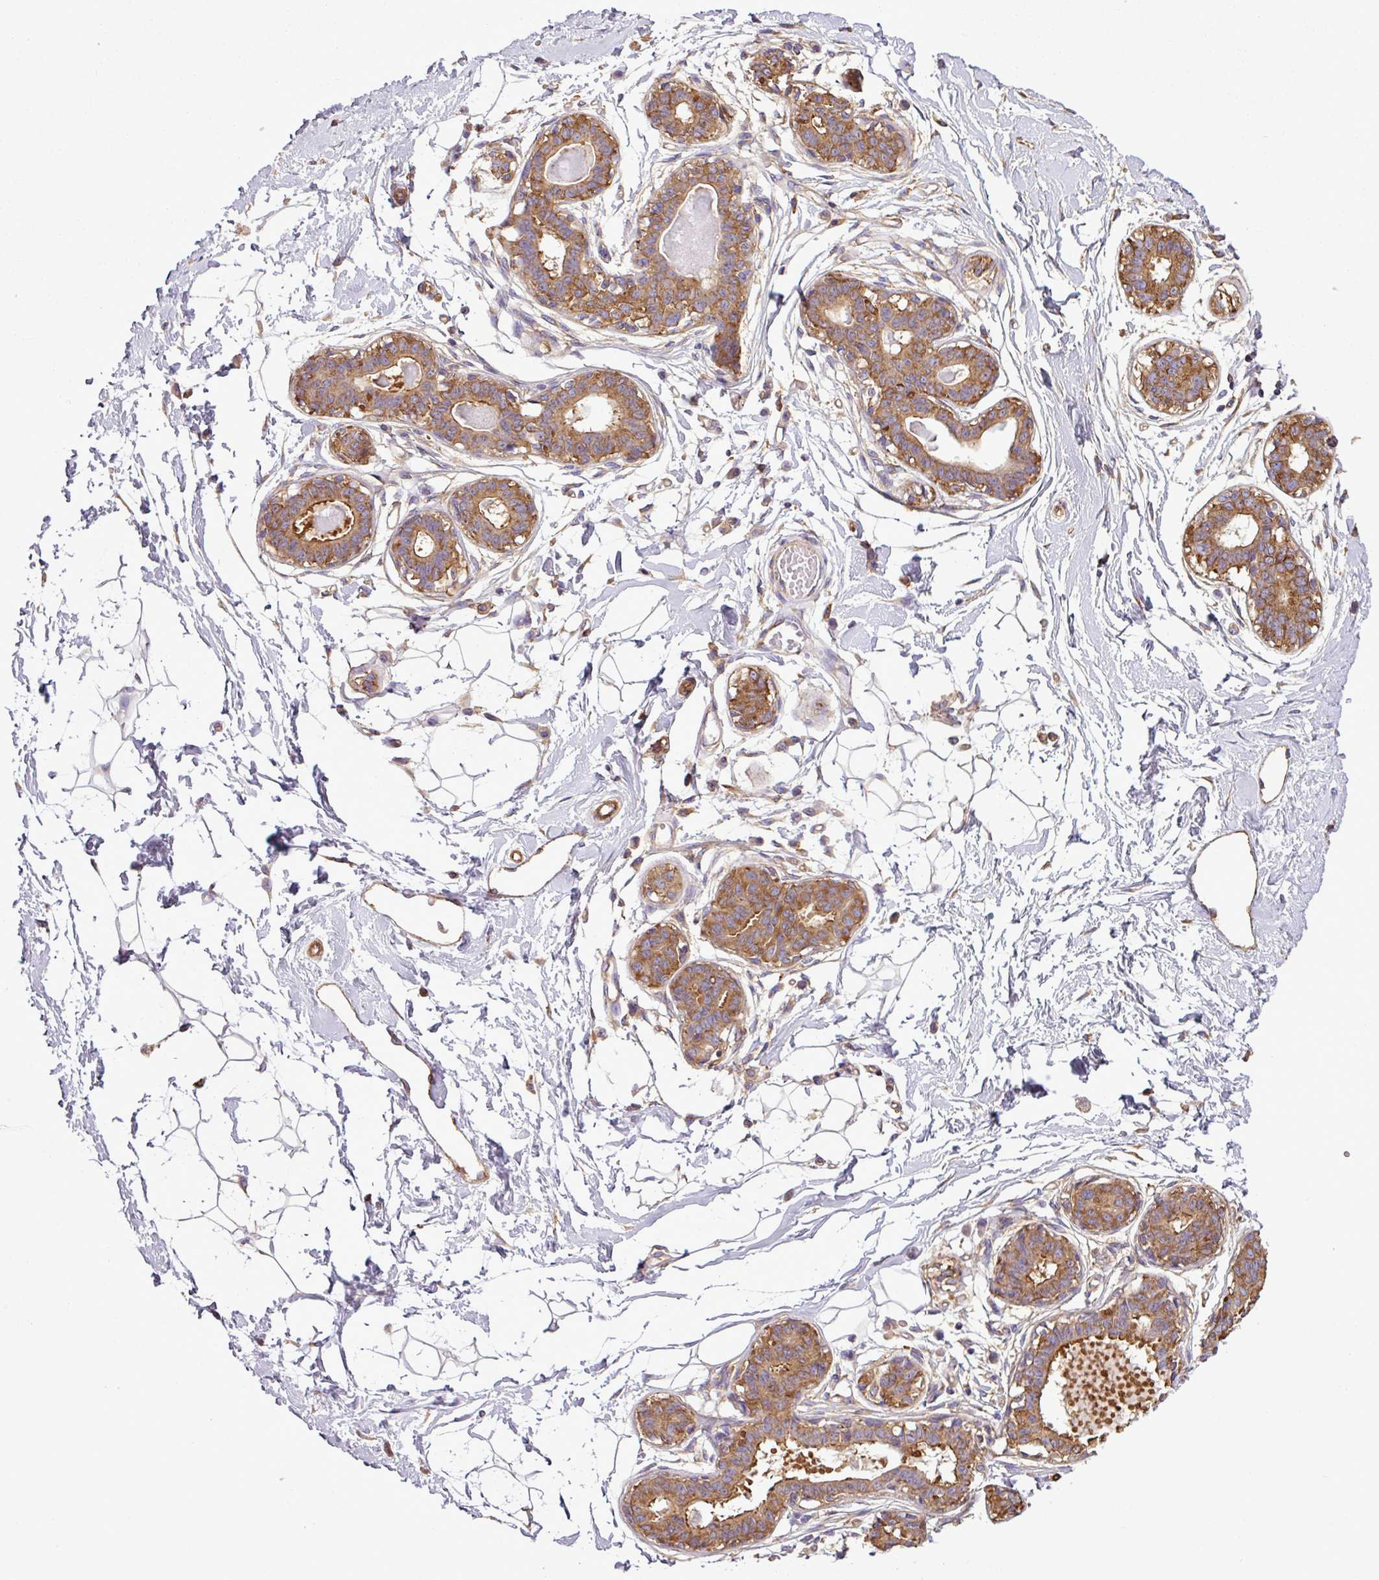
{"staining": {"intensity": "negative", "quantity": "none", "location": "none"}, "tissue": "breast", "cell_type": "Adipocytes", "image_type": "normal", "snomed": [{"axis": "morphology", "description": "Normal tissue, NOS"}, {"axis": "topography", "description": "Breast"}], "caption": "An immunohistochemistry photomicrograph of benign breast is shown. There is no staining in adipocytes of breast.", "gene": "PACSIN2", "patient": {"sex": "female", "age": 45}}